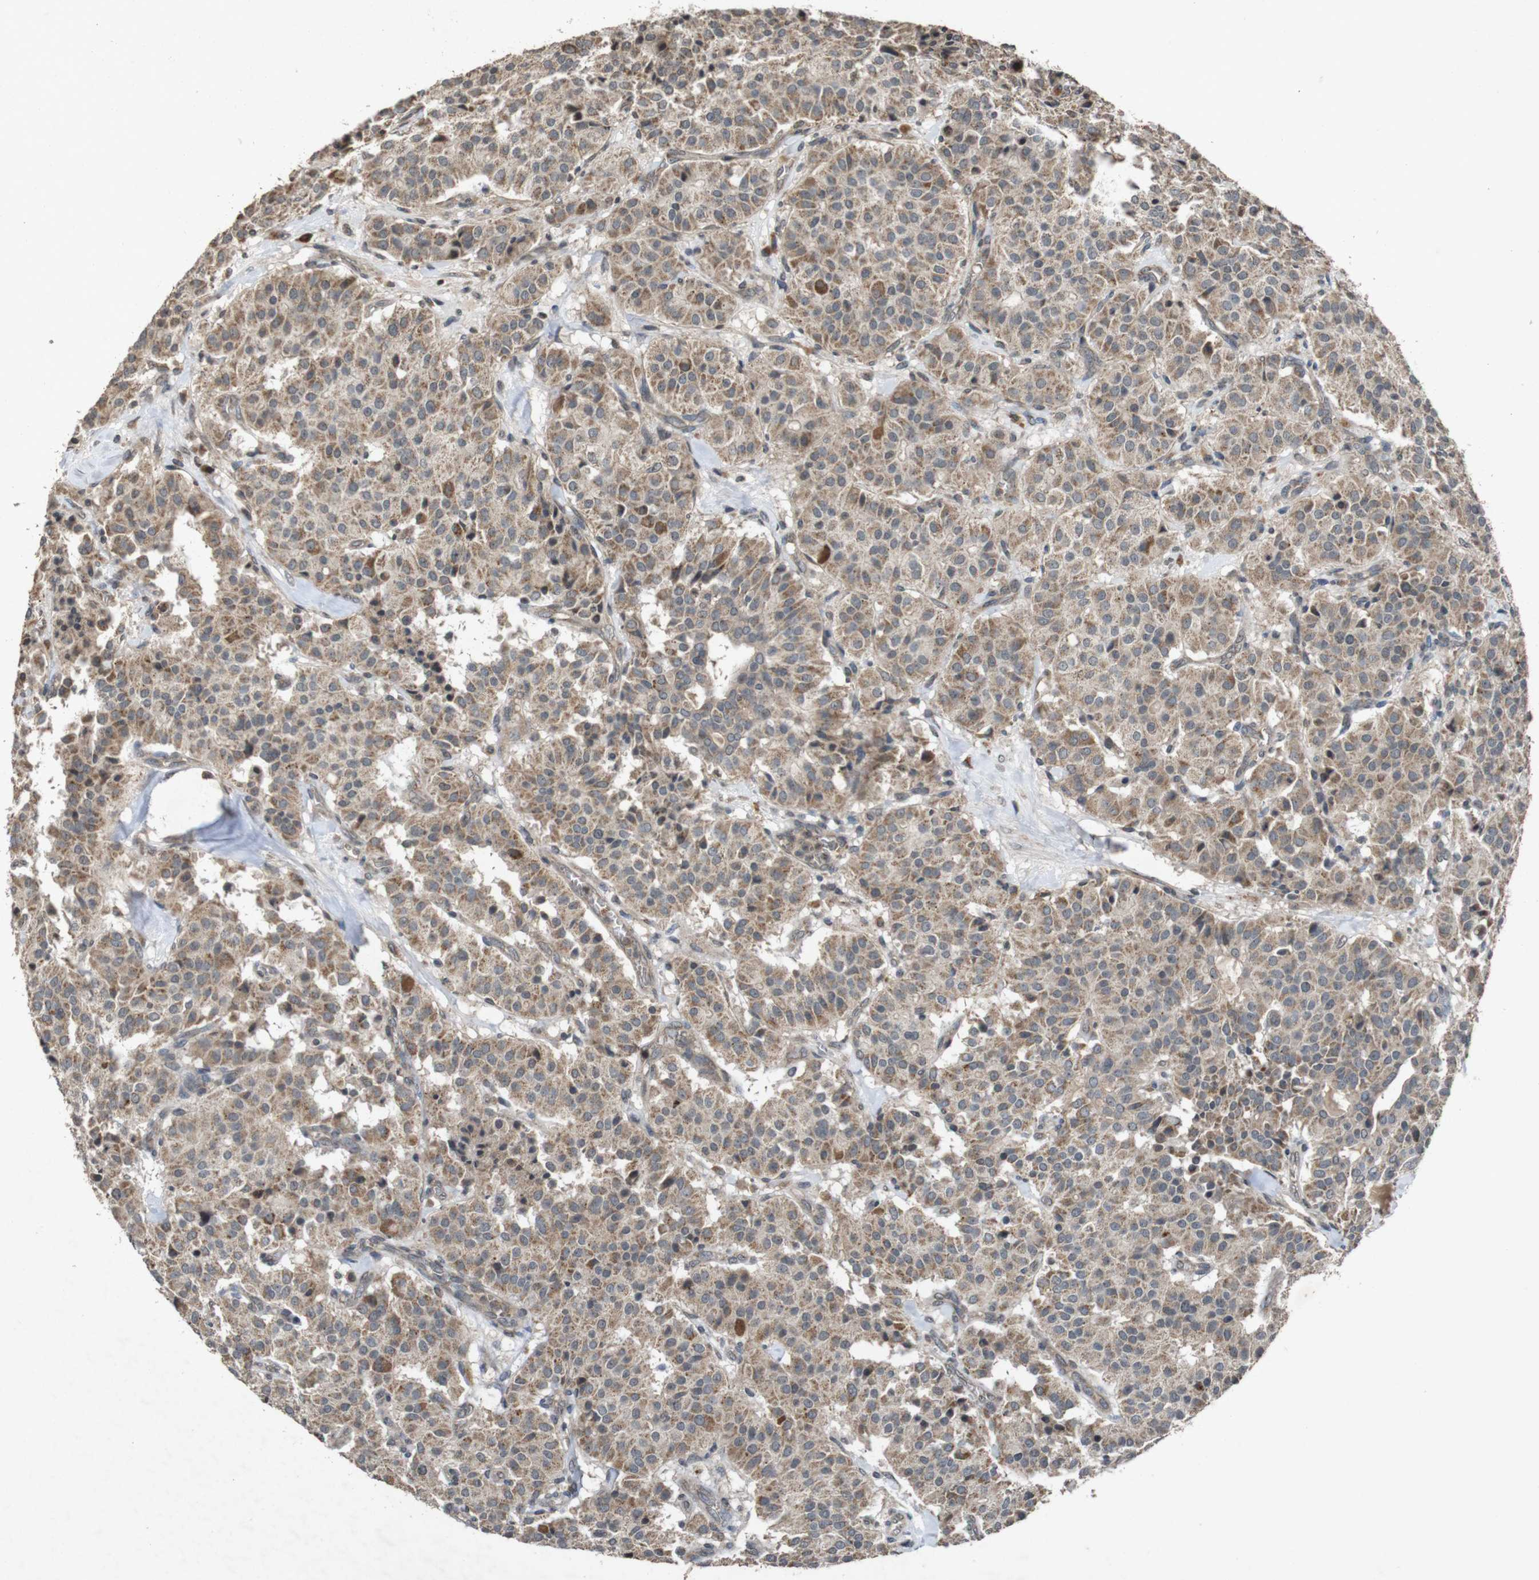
{"staining": {"intensity": "moderate", "quantity": ">75%", "location": "cytoplasmic/membranous"}, "tissue": "carcinoid", "cell_type": "Tumor cells", "image_type": "cancer", "snomed": [{"axis": "morphology", "description": "Carcinoid, malignant, NOS"}, {"axis": "topography", "description": "Lung"}], "caption": "This is a histology image of immunohistochemistry (IHC) staining of carcinoid (malignant), which shows moderate positivity in the cytoplasmic/membranous of tumor cells.", "gene": "SORL1", "patient": {"sex": "male", "age": 30}}